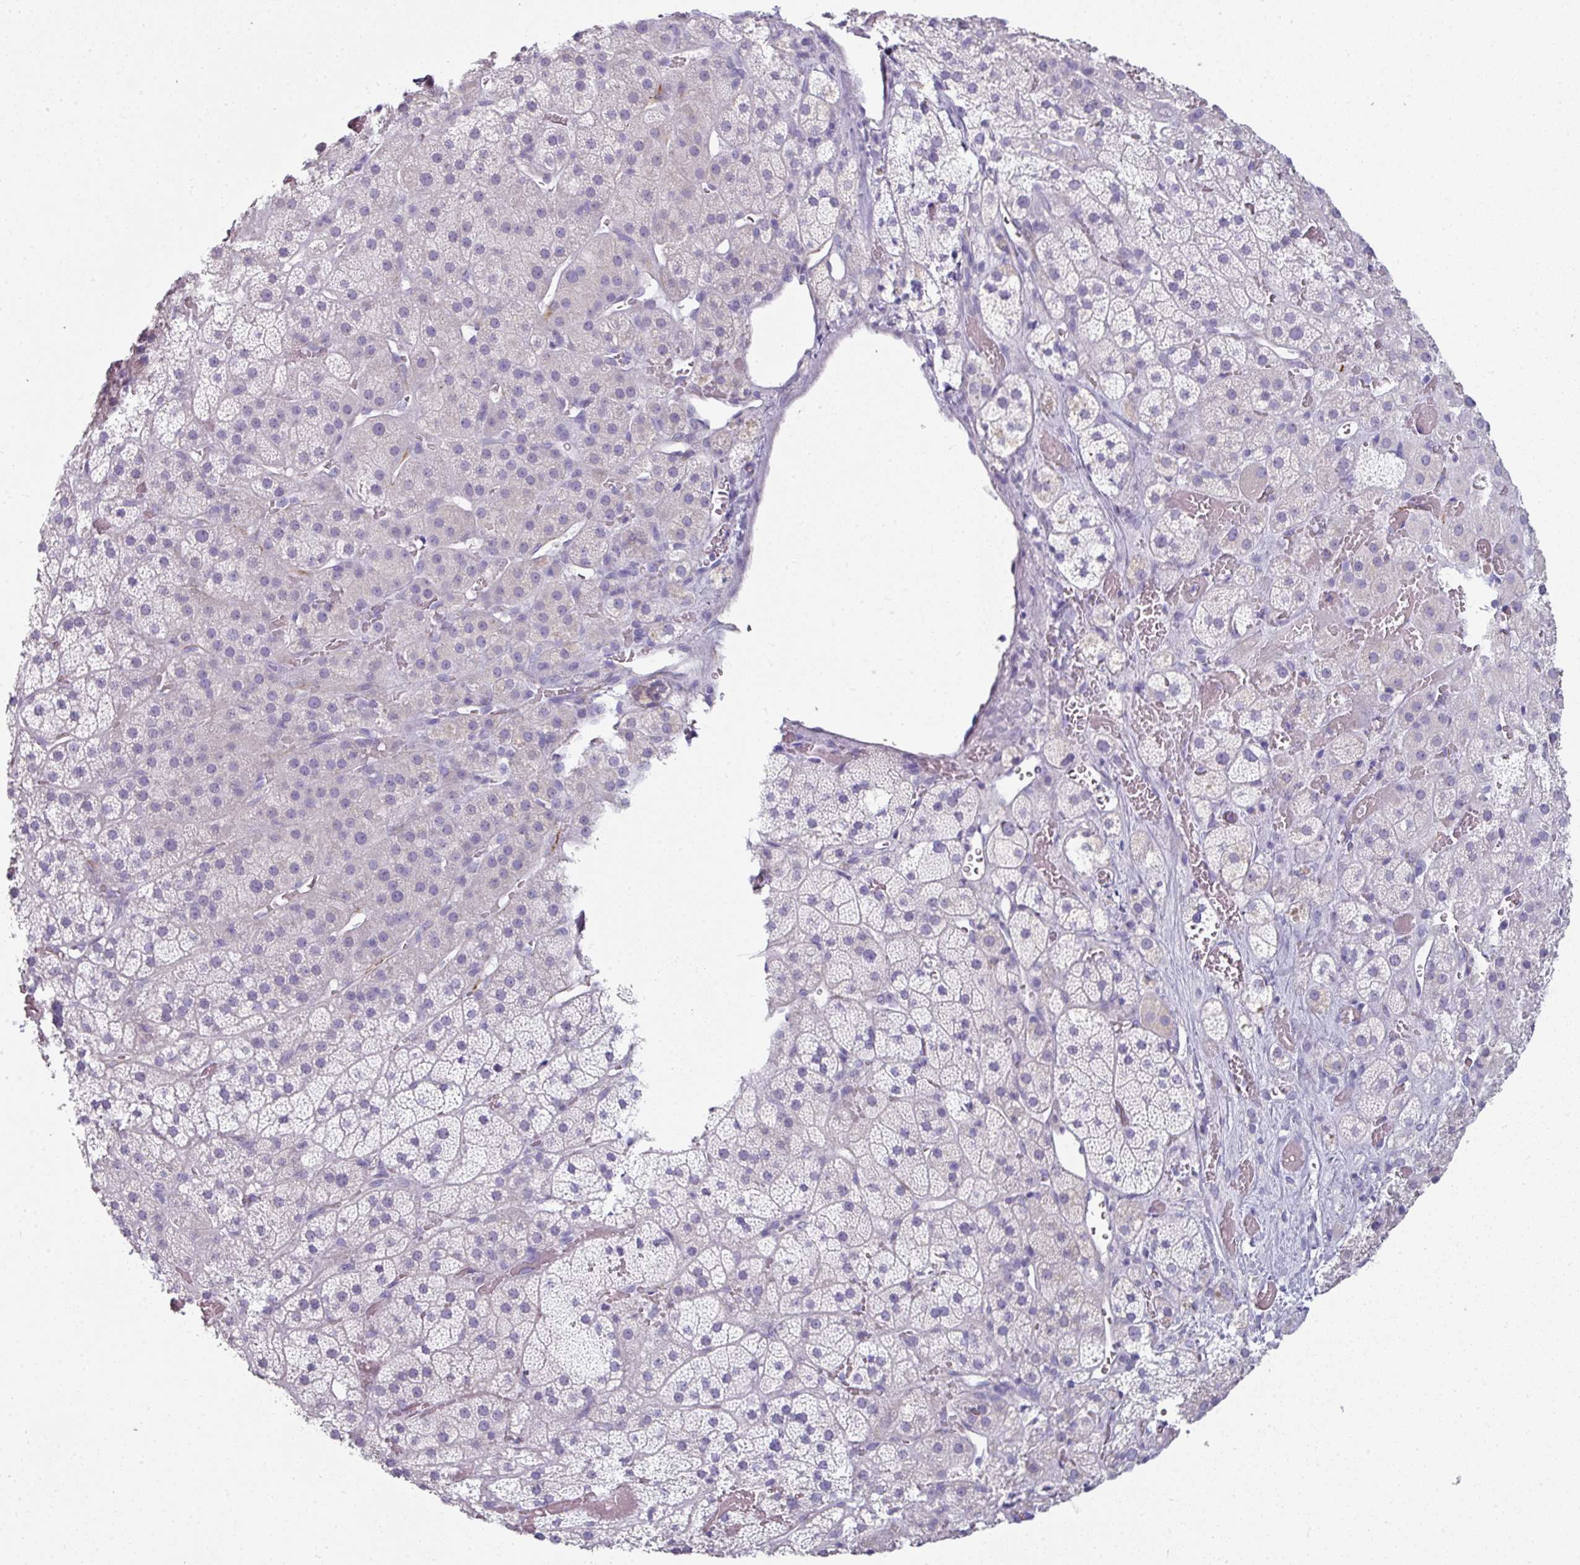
{"staining": {"intensity": "negative", "quantity": "none", "location": "none"}, "tissue": "adrenal gland", "cell_type": "Glandular cells", "image_type": "normal", "snomed": [{"axis": "morphology", "description": "Normal tissue, NOS"}, {"axis": "topography", "description": "Adrenal gland"}], "caption": "Immunohistochemistry of benign adrenal gland exhibits no expression in glandular cells. (Immunohistochemistry, brightfield microscopy, high magnification).", "gene": "SLC17A7", "patient": {"sex": "male", "age": 57}}